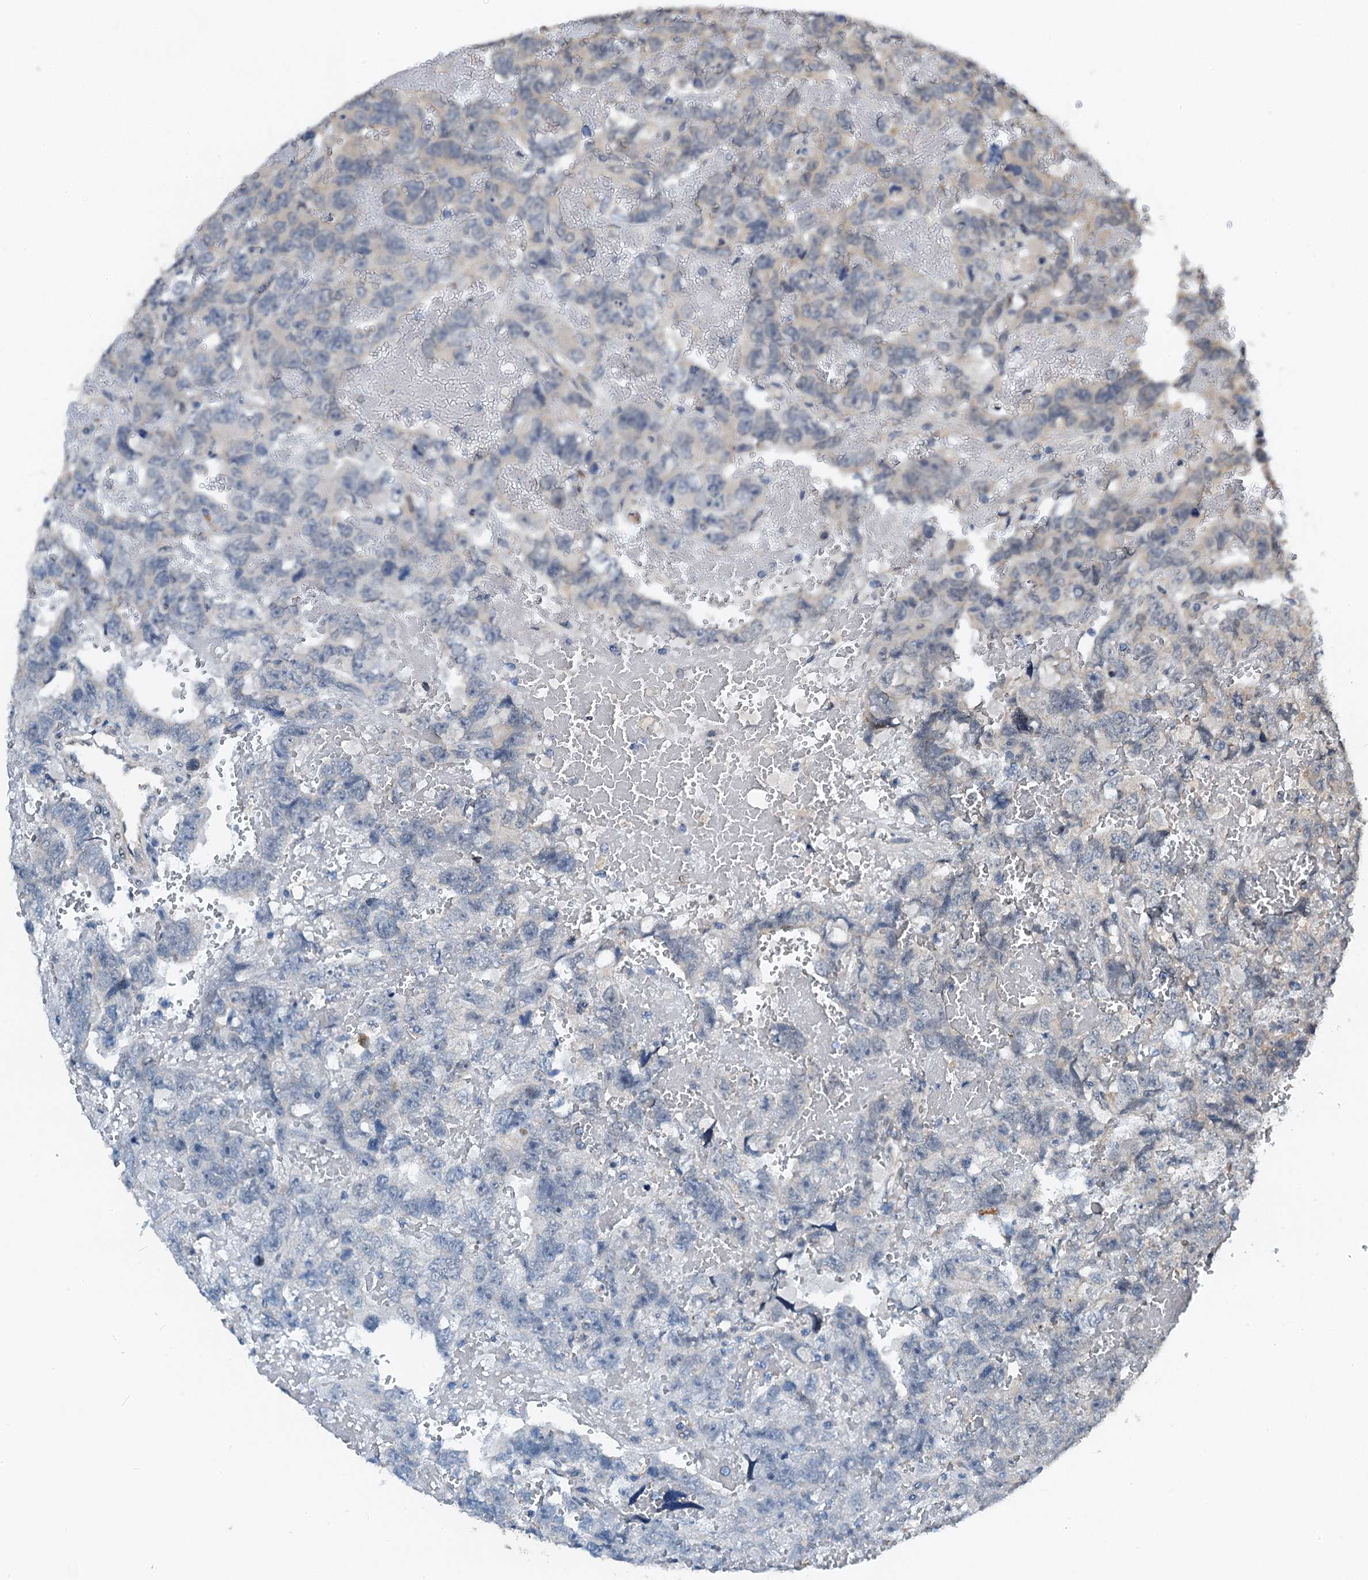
{"staining": {"intensity": "negative", "quantity": "none", "location": "none"}, "tissue": "testis cancer", "cell_type": "Tumor cells", "image_type": "cancer", "snomed": [{"axis": "morphology", "description": "Carcinoma, Embryonal, NOS"}, {"axis": "topography", "description": "Testis"}], "caption": "High power microscopy micrograph of an immunohistochemistry photomicrograph of testis cancer (embryonal carcinoma), revealing no significant expression in tumor cells.", "gene": "ZNF606", "patient": {"sex": "male", "age": 45}}